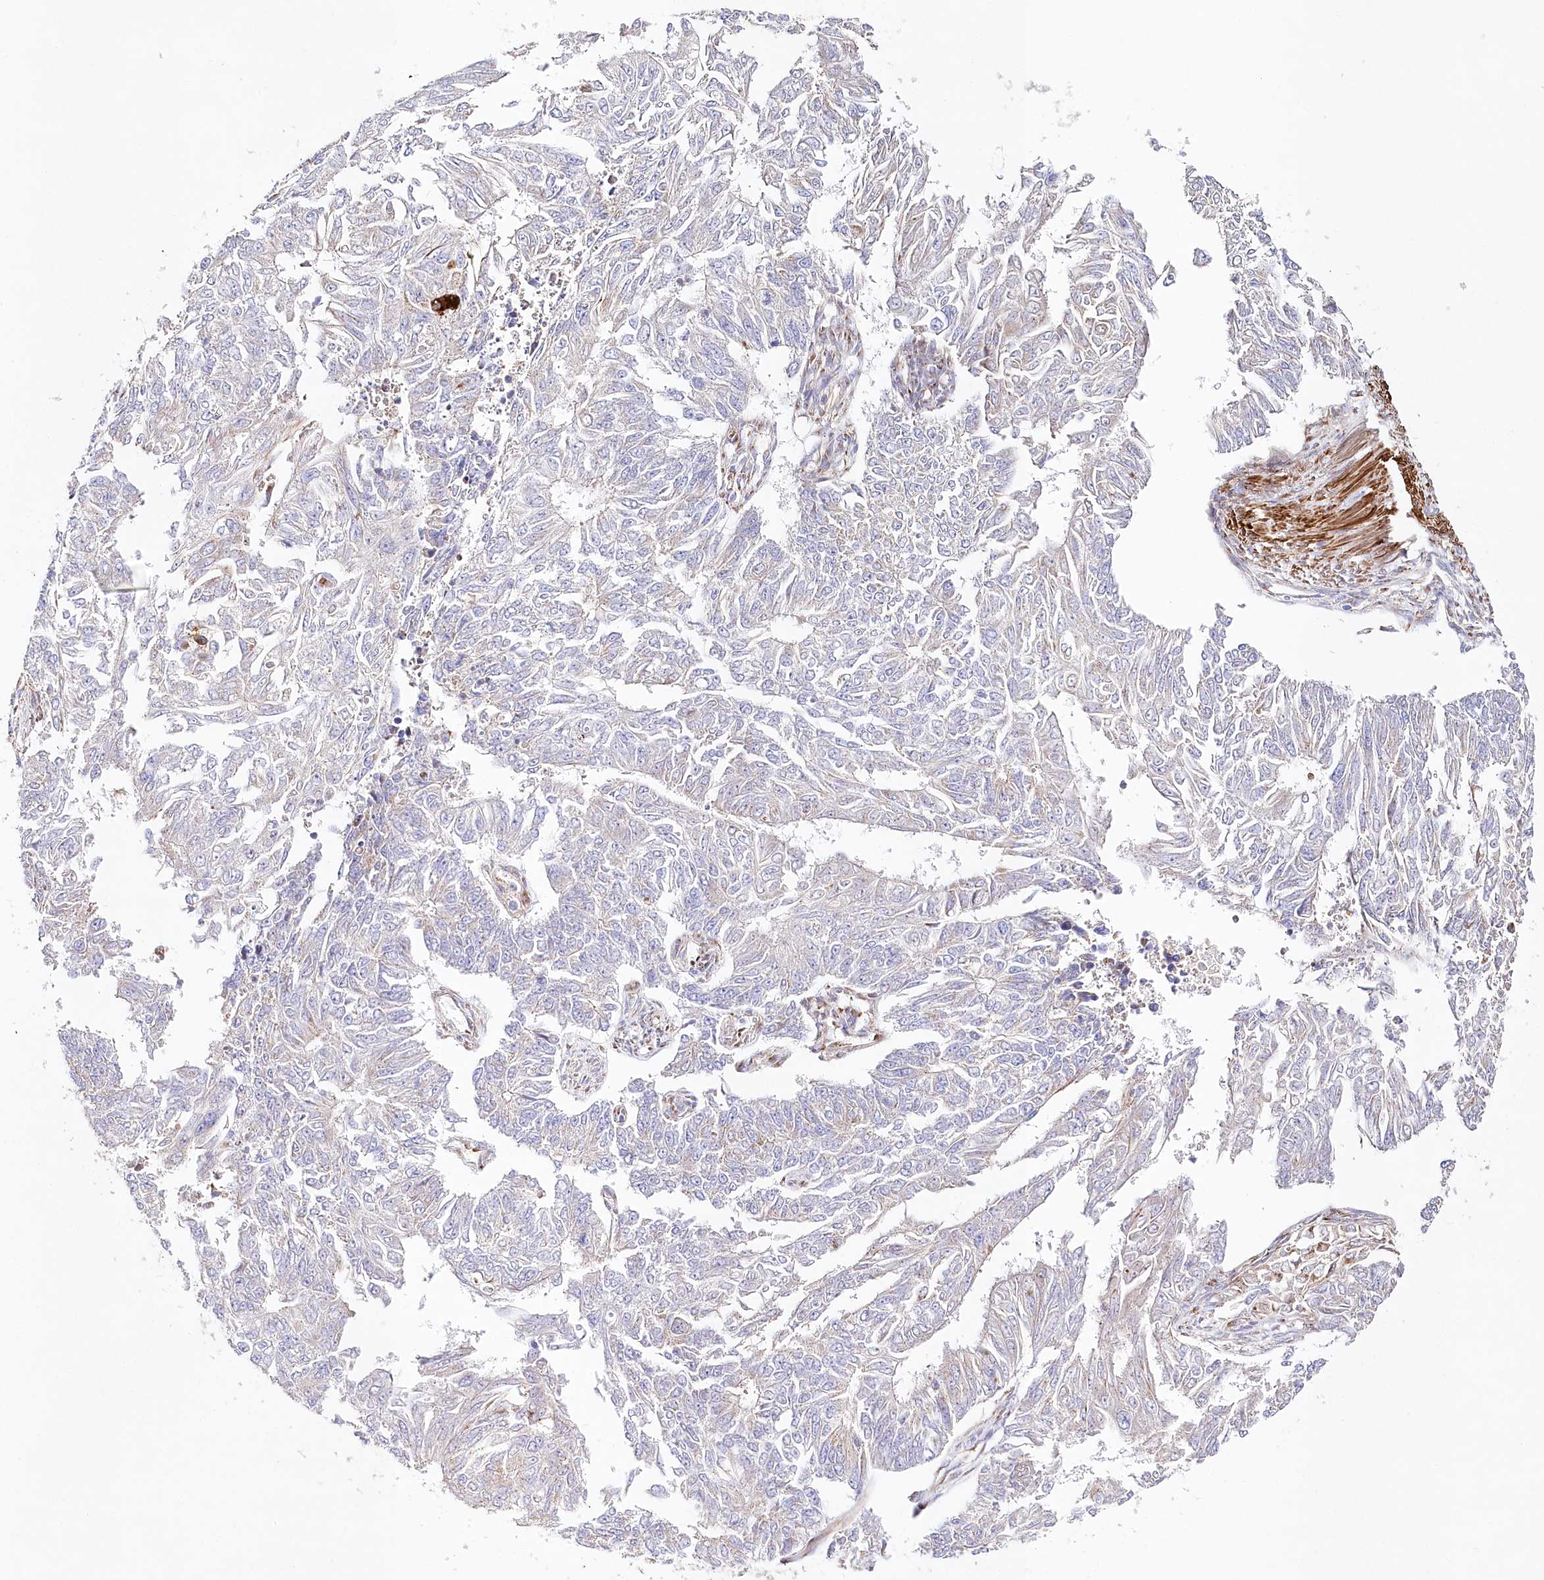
{"staining": {"intensity": "weak", "quantity": "<25%", "location": "cytoplasmic/membranous"}, "tissue": "endometrial cancer", "cell_type": "Tumor cells", "image_type": "cancer", "snomed": [{"axis": "morphology", "description": "Adenocarcinoma, NOS"}, {"axis": "topography", "description": "Endometrium"}], "caption": "This histopathology image is of endometrial adenocarcinoma stained with immunohistochemistry to label a protein in brown with the nuclei are counter-stained blue. There is no expression in tumor cells.", "gene": "ABRAXAS2", "patient": {"sex": "female", "age": 32}}